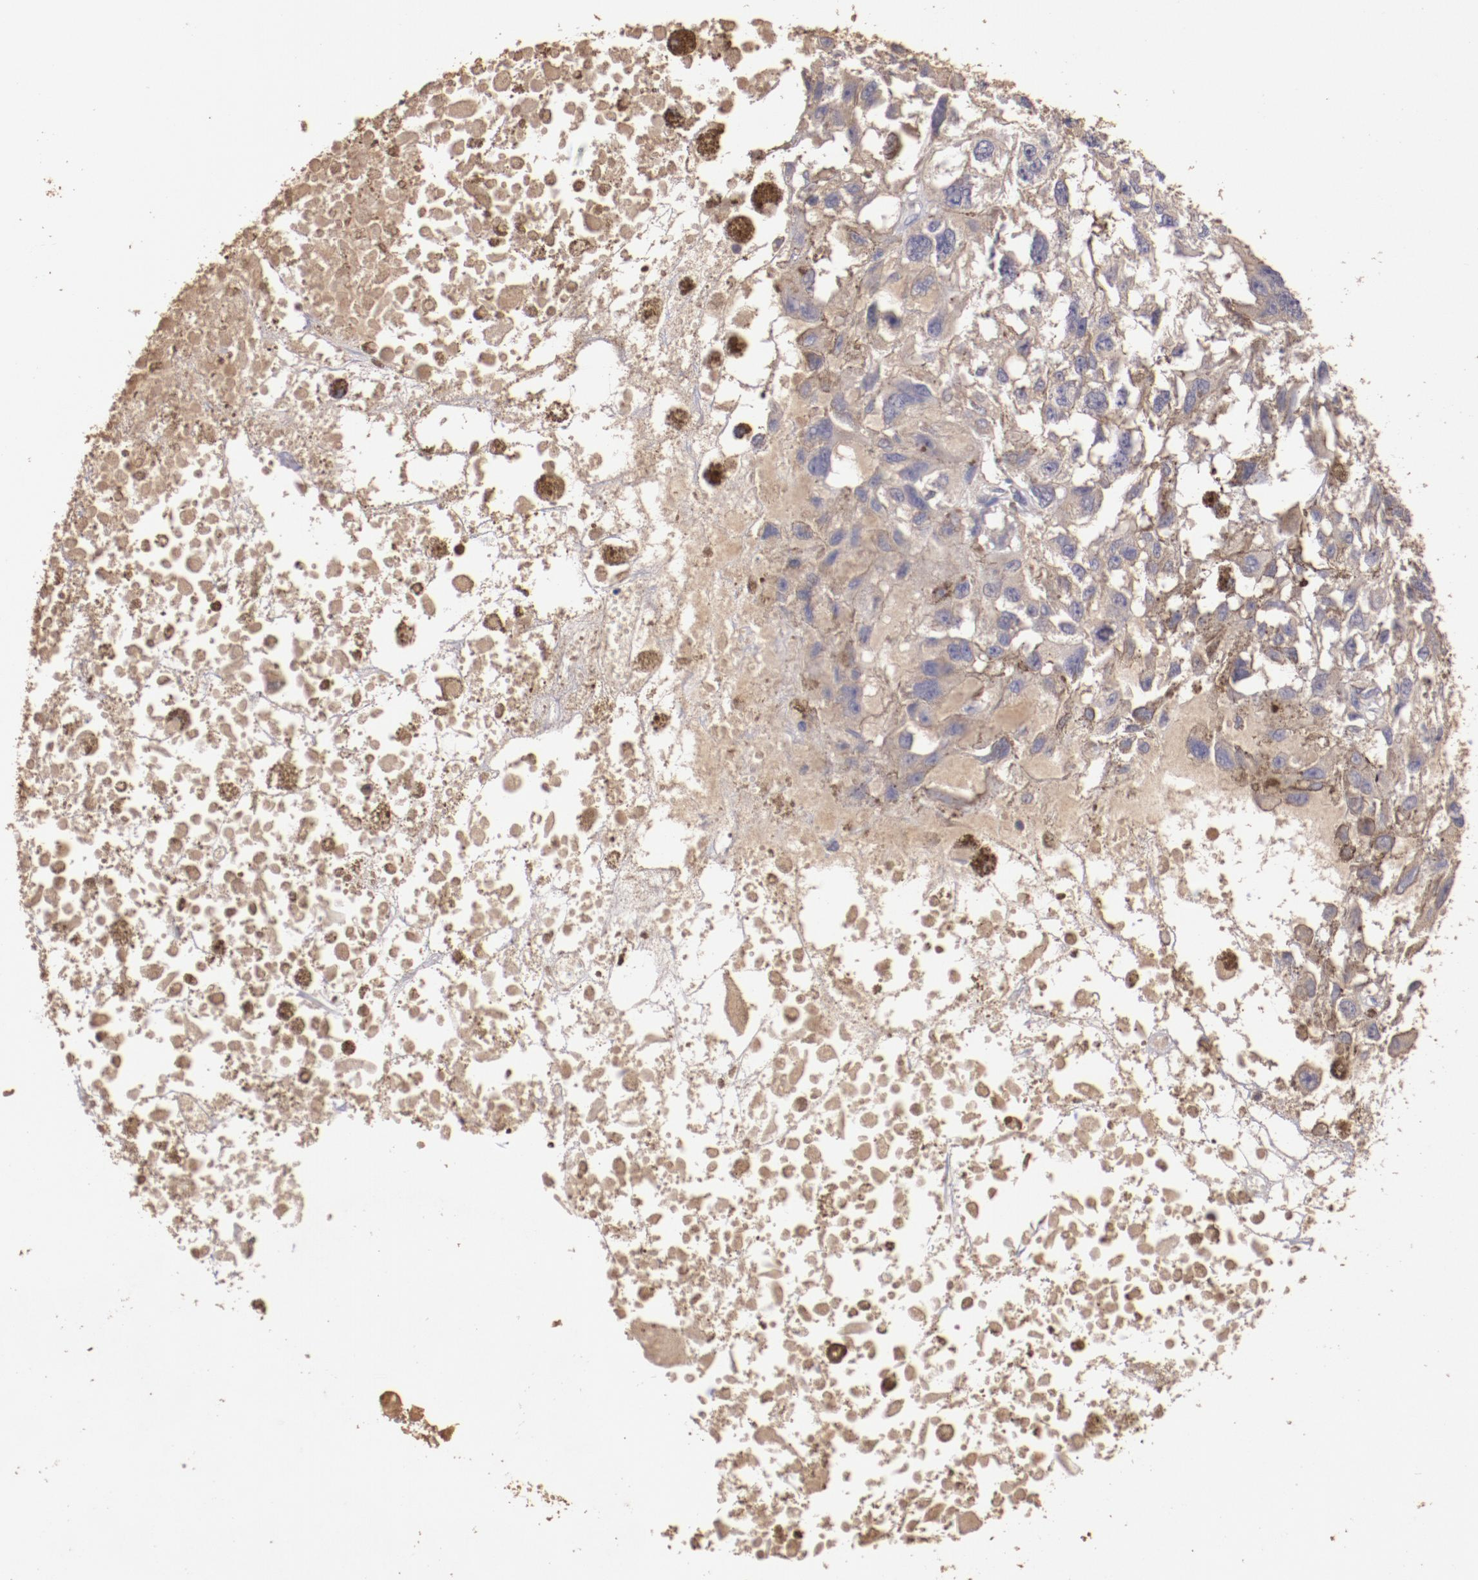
{"staining": {"intensity": "weak", "quantity": "25%-75%", "location": "cytoplasmic/membranous"}, "tissue": "melanoma", "cell_type": "Tumor cells", "image_type": "cancer", "snomed": [{"axis": "morphology", "description": "Malignant melanoma, Metastatic site"}, {"axis": "topography", "description": "Lymph node"}], "caption": "This photomicrograph shows IHC staining of malignant melanoma (metastatic site), with low weak cytoplasmic/membranous staining in about 25%-75% of tumor cells.", "gene": "SRRD", "patient": {"sex": "male", "age": 59}}